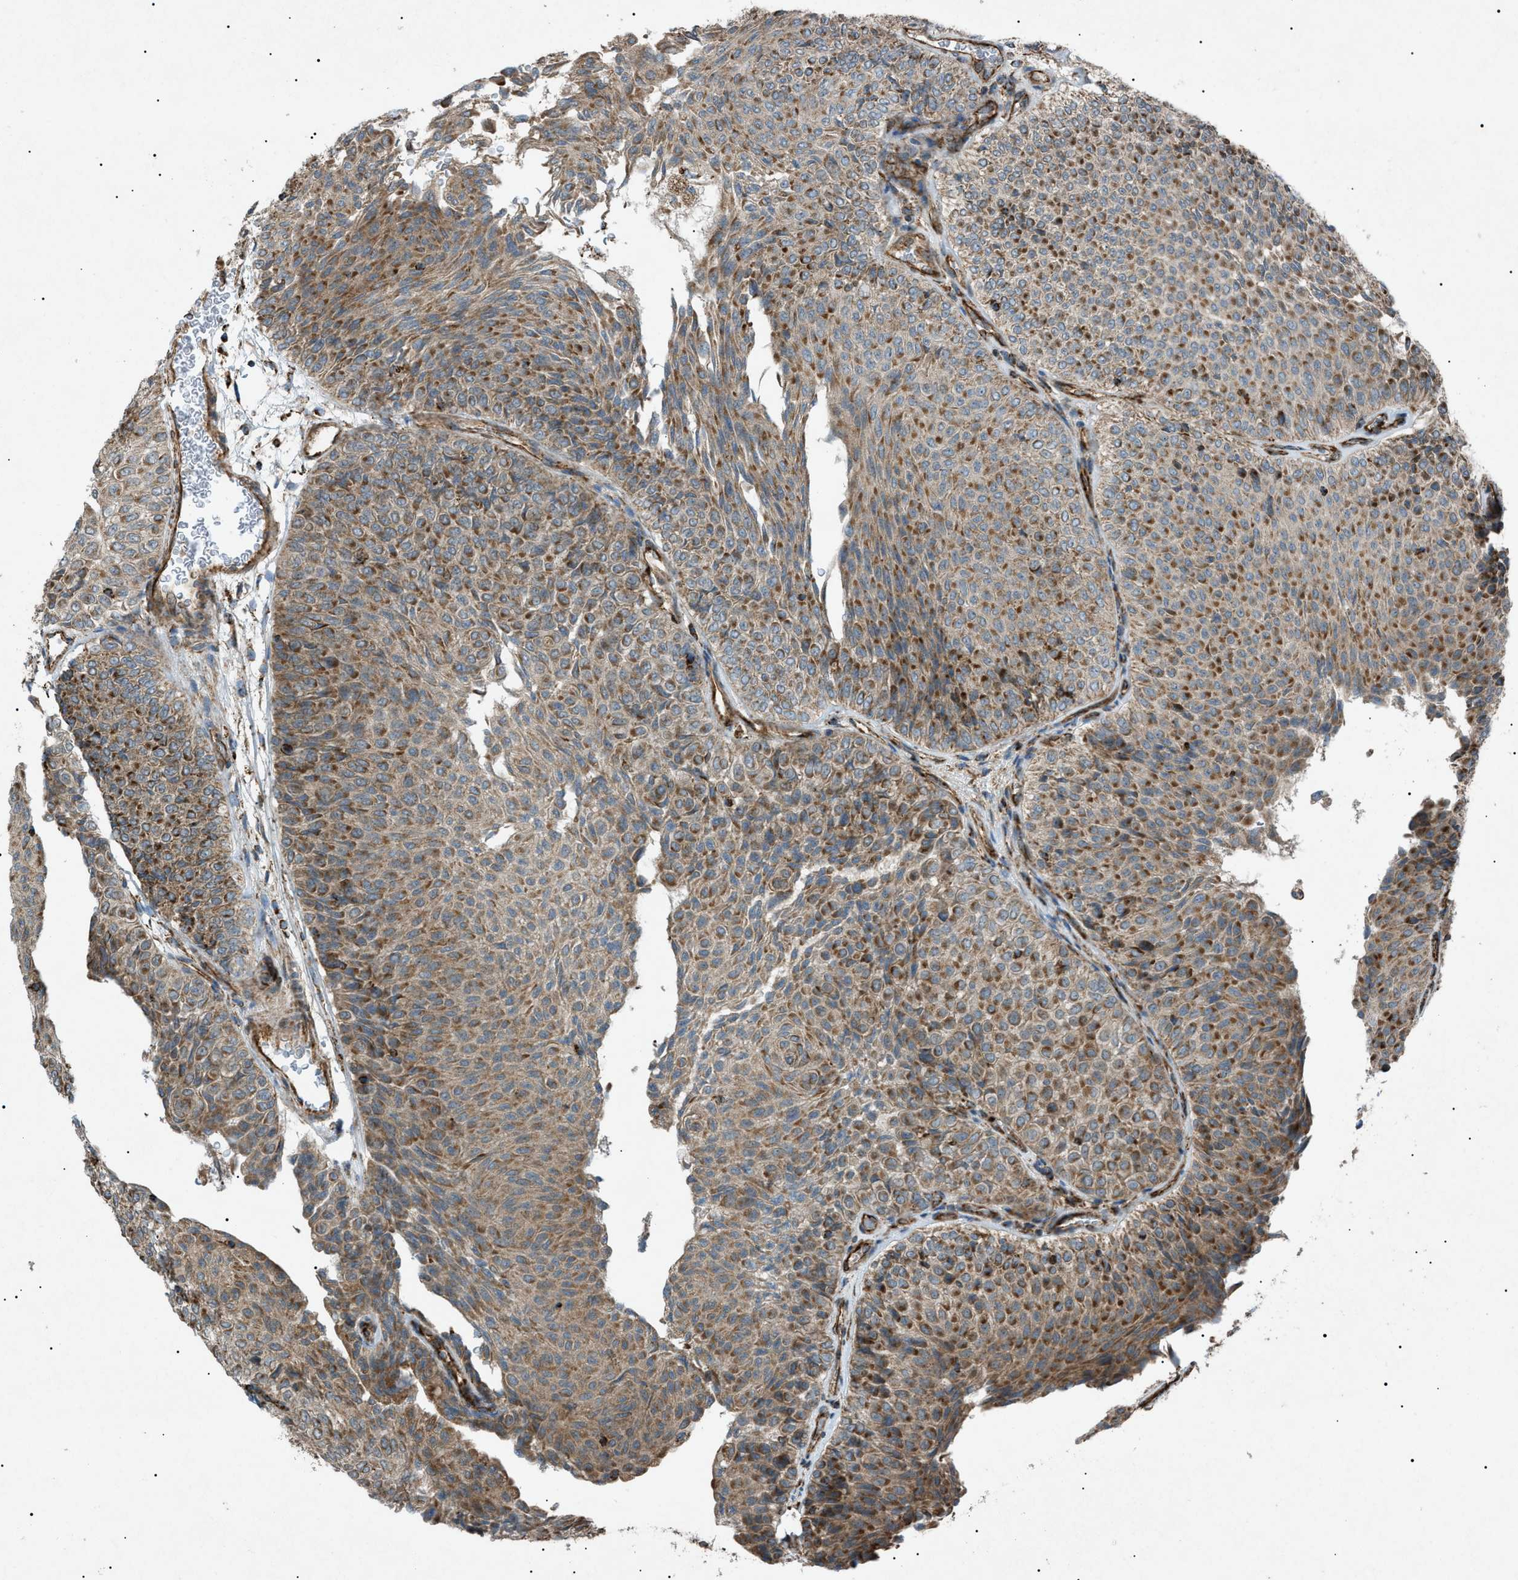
{"staining": {"intensity": "strong", "quantity": ">75%", "location": "cytoplasmic/membranous"}, "tissue": "urothelial cancer", "cell_type": "Tumor cells", "image_type": "cancer", "snomed": [{"axis": "morphology", "description": "Urothelial carcinoma, Low grade"}, {"axis": "topography", "description": "Urinary bladder"}], "caption": "Human urothelial cancer stained with a protein marker displays strong staining in tumor cells.", "gene": "C1GALT1C1", "patient": {"sex": "male", "age": 78}}